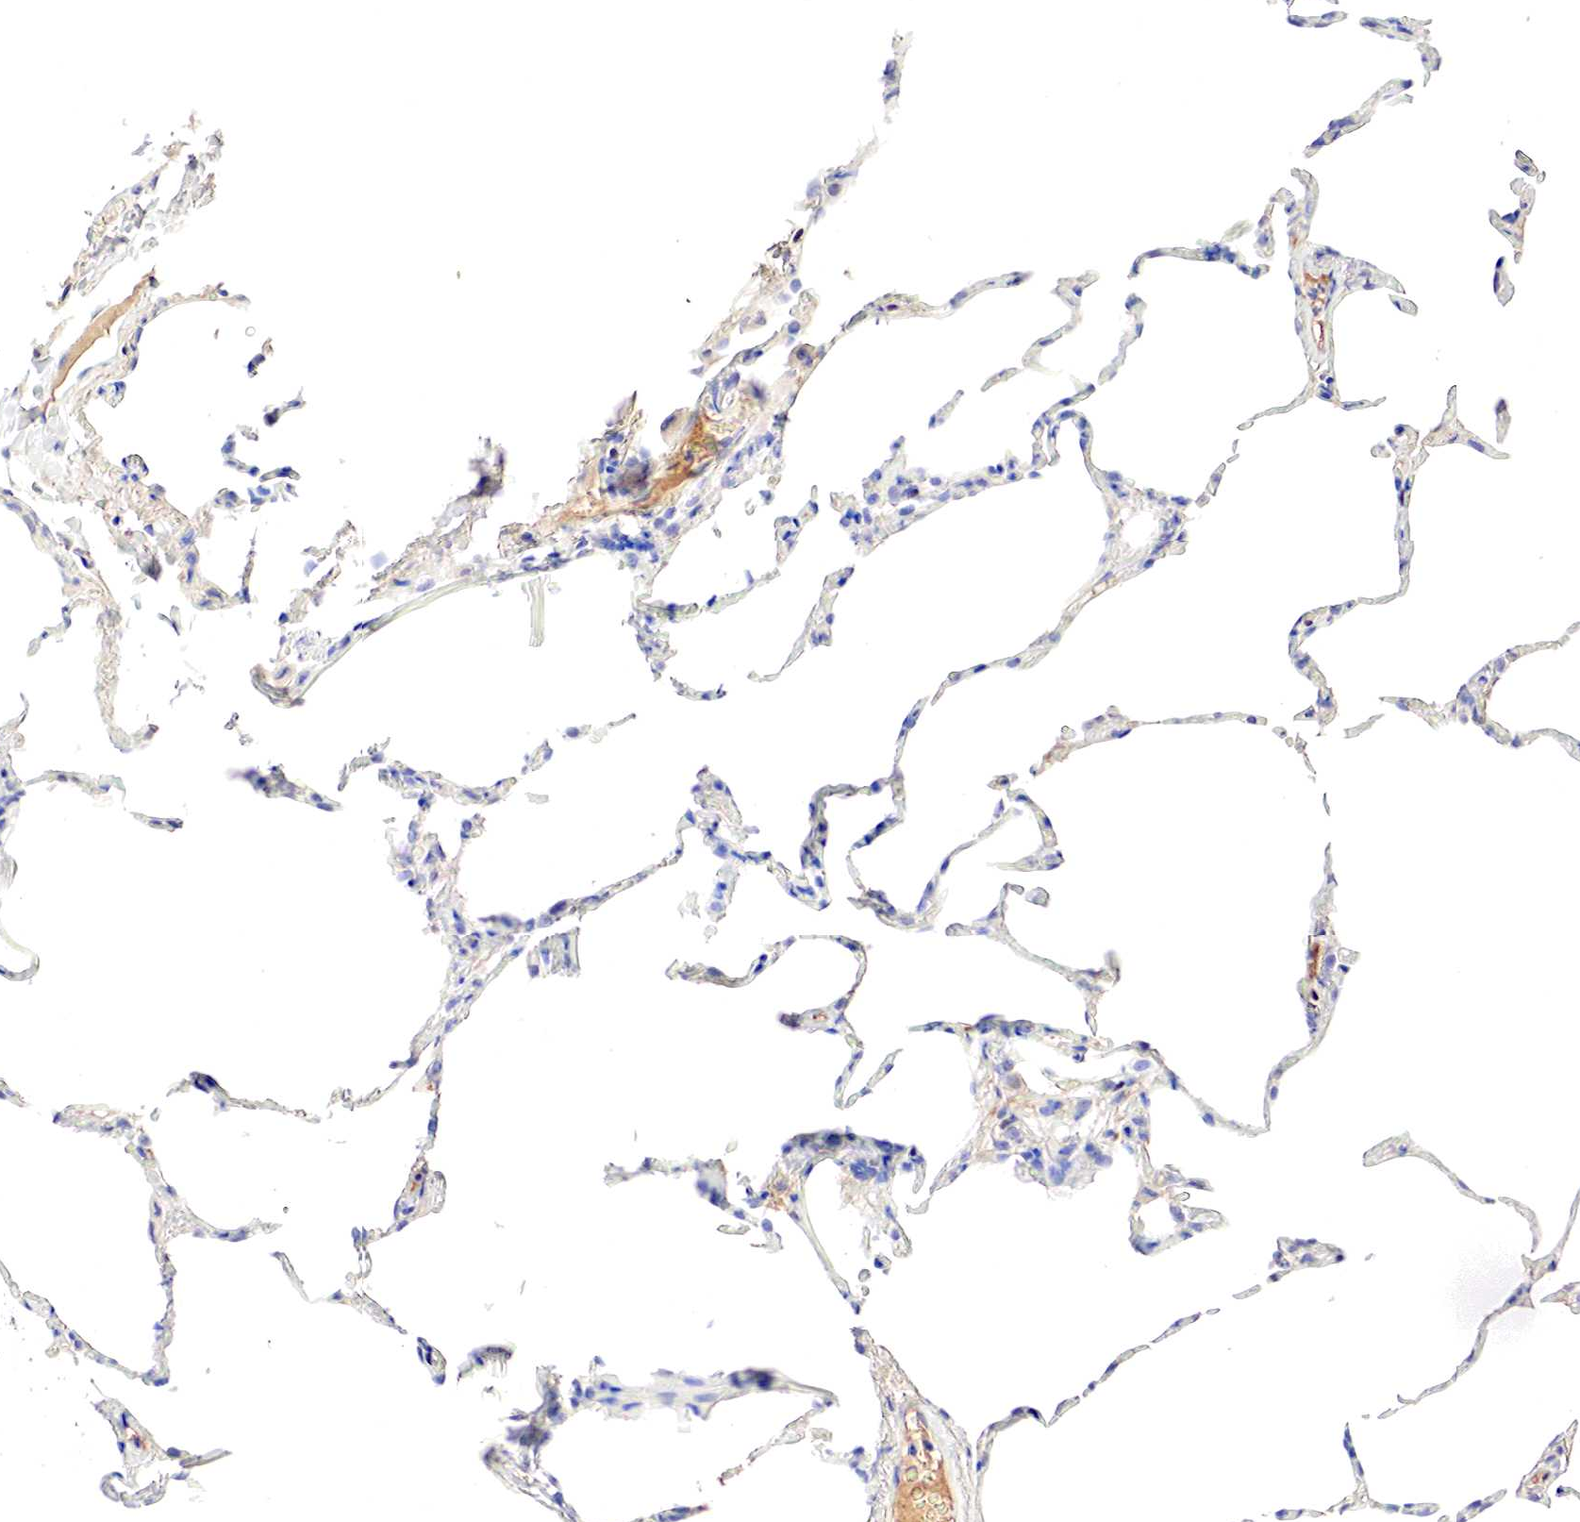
{"staining": {"intensity": "negative", "quantity": "none", "location": "none"}, "tissue": "lung", "cell_type": "Alveolar cells", "image_type": "normal", "snomed": [{"axis": "morphology", "description": "Normal tissue, NOS"}, {"axis": "topography", "description": "Lung"}], "caption": "Image shows no protein positivity in alveolar cells of benign lung. (Stains: DAB immunohistochemistry (IHC) with hematoxylin counter stain, Microscopy: brightfield microscopy at high magnification).", "gene": "GATA1", "patient": {"sex": "female", "age": 75}}